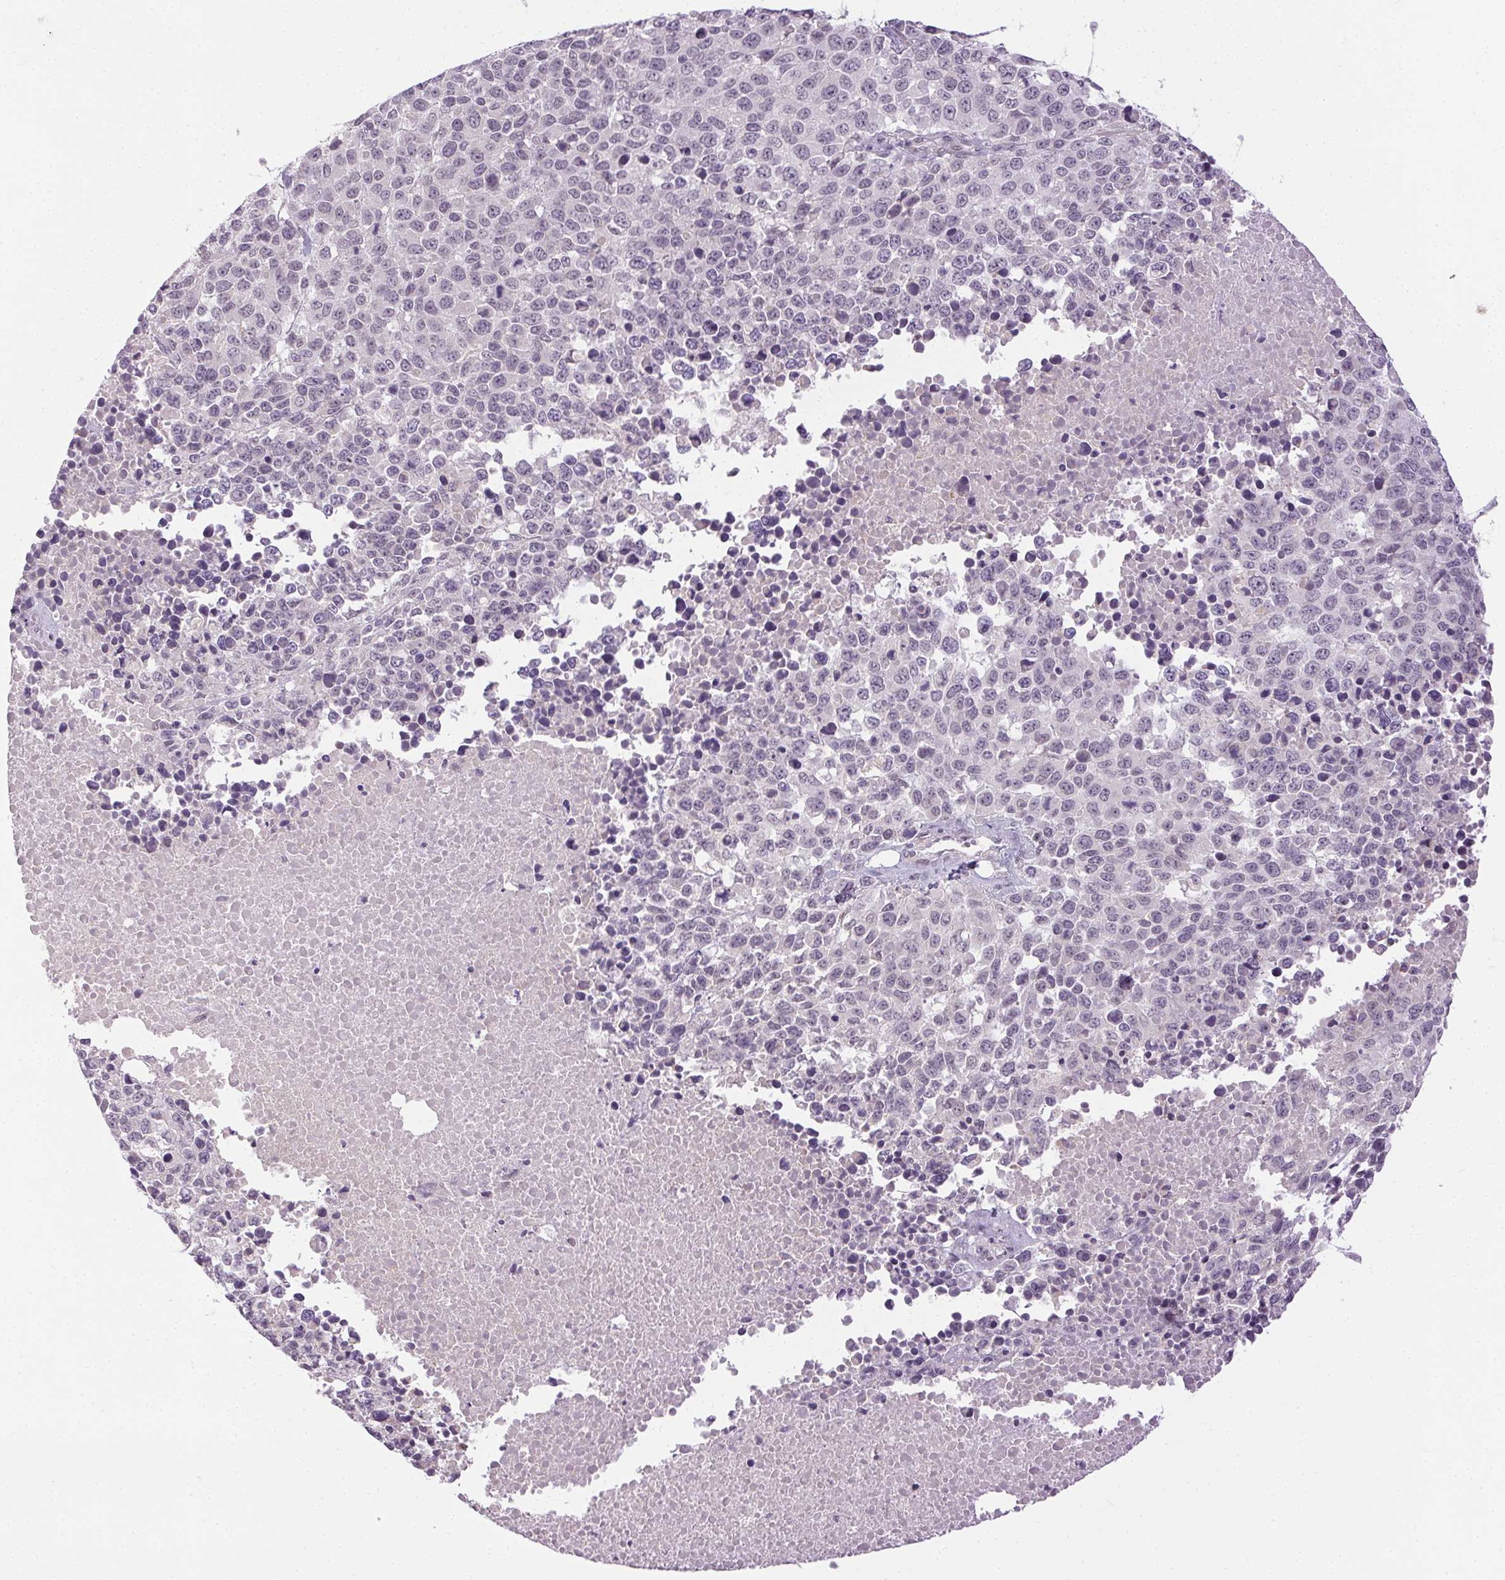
{"staining": {"intensity": "negative", "quantity": "none", "location": "none"}, "tissue": "melanoma", "cell_type": "Tumor cells", "image_type": "cancer", "snomed": [{"axis": "morphology", "description": "Malignant melanoma, Metastatic site"}, {"axis": "topography", "description": "Skin"}], "caption": "Immunohistochemistry of human malignant melanoma (metastatic site) demonstrates no staining in tumor cells. The staining was performed using DAB to visualize the protein expression in brown, while the nuclei were stained in blue with hematoxylin (Magnification: 20x).", "gene": "FAM168A", "patient": {"sex": "male", "age": 84}}